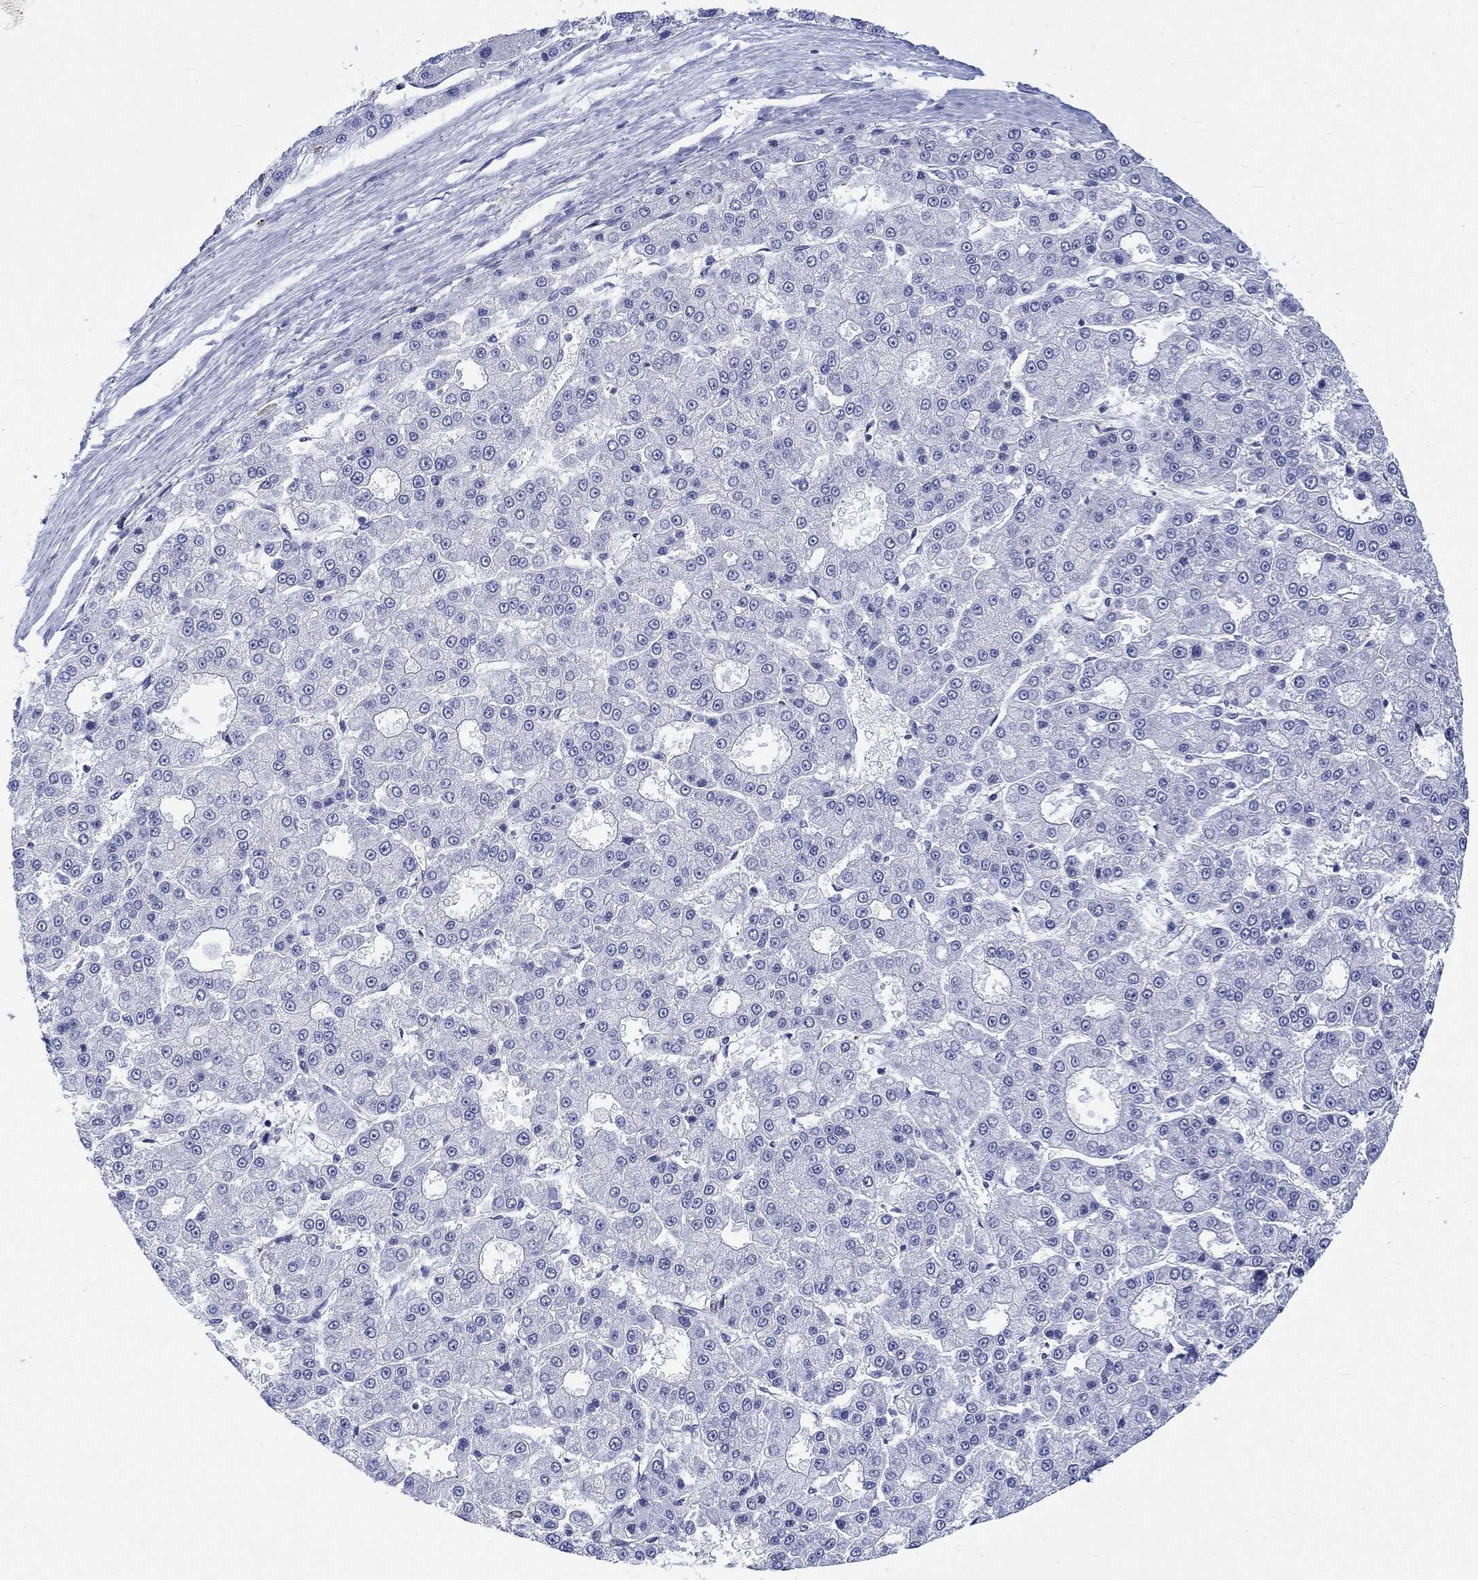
{"staining": {"intensity": "negative", "quantity": "none", "location": "none"}, "tissue": "liver cancer", "cell_type": "Tumor cells", "image_type": "cancer", "snomed": [{"axis": "morphology", "description": "Carcinoma, Hepatocellular, NOS"}, {"axis": "topography", "description": "Liver"}], "caption": "Immunohistochemistry (IHC) photomicrograph of neoplastic tissue: human liver cancer stained with DAB (3,3'-diaminobenzidine) demonstrates no significant protein expression in tumor cells.", "gene": "MSI1", "patient": {"sex": "male", "age": 70}}